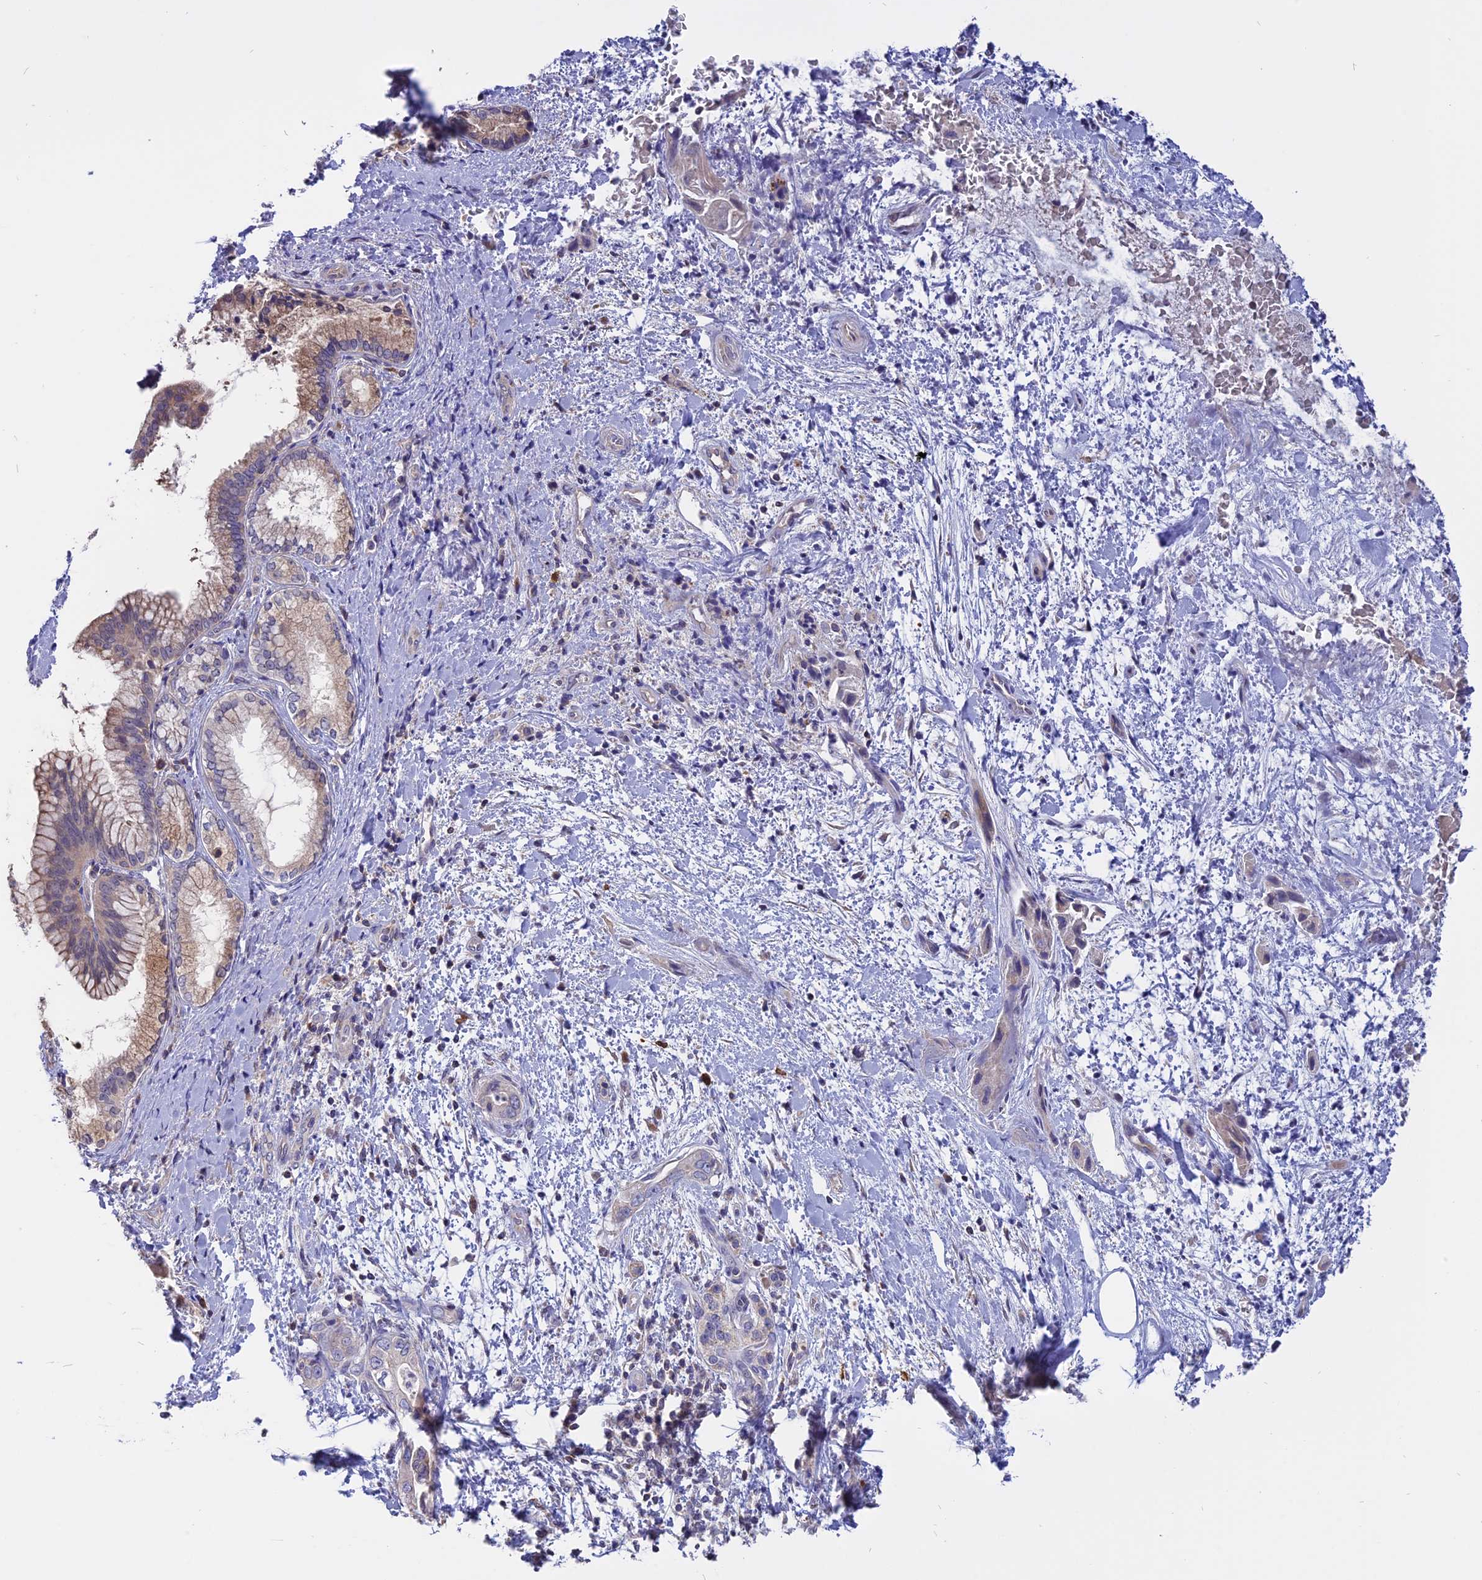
{"staining": {"intensity": "weak", "quantity": "25%-75%", "location": "cytoplasmic/membranous"}, "tissue": "pancreatic cancer", "cell_type": "Tumor cells", "image_type": "cancer", "snomed": [{"axis": "morphology", "description": "Adenocarcinoma, NOS"}, {"axis": "topography", "description": "Pancreas"}], "caption": "This photomicrograph shows IHC staining of pancreatic cancer, with low weak cytoplasmic/membranous staining in about 25%-75% of tumor cells.", "gene": "CARMIL2", "patient": {"sex": "female", "age": 78}}